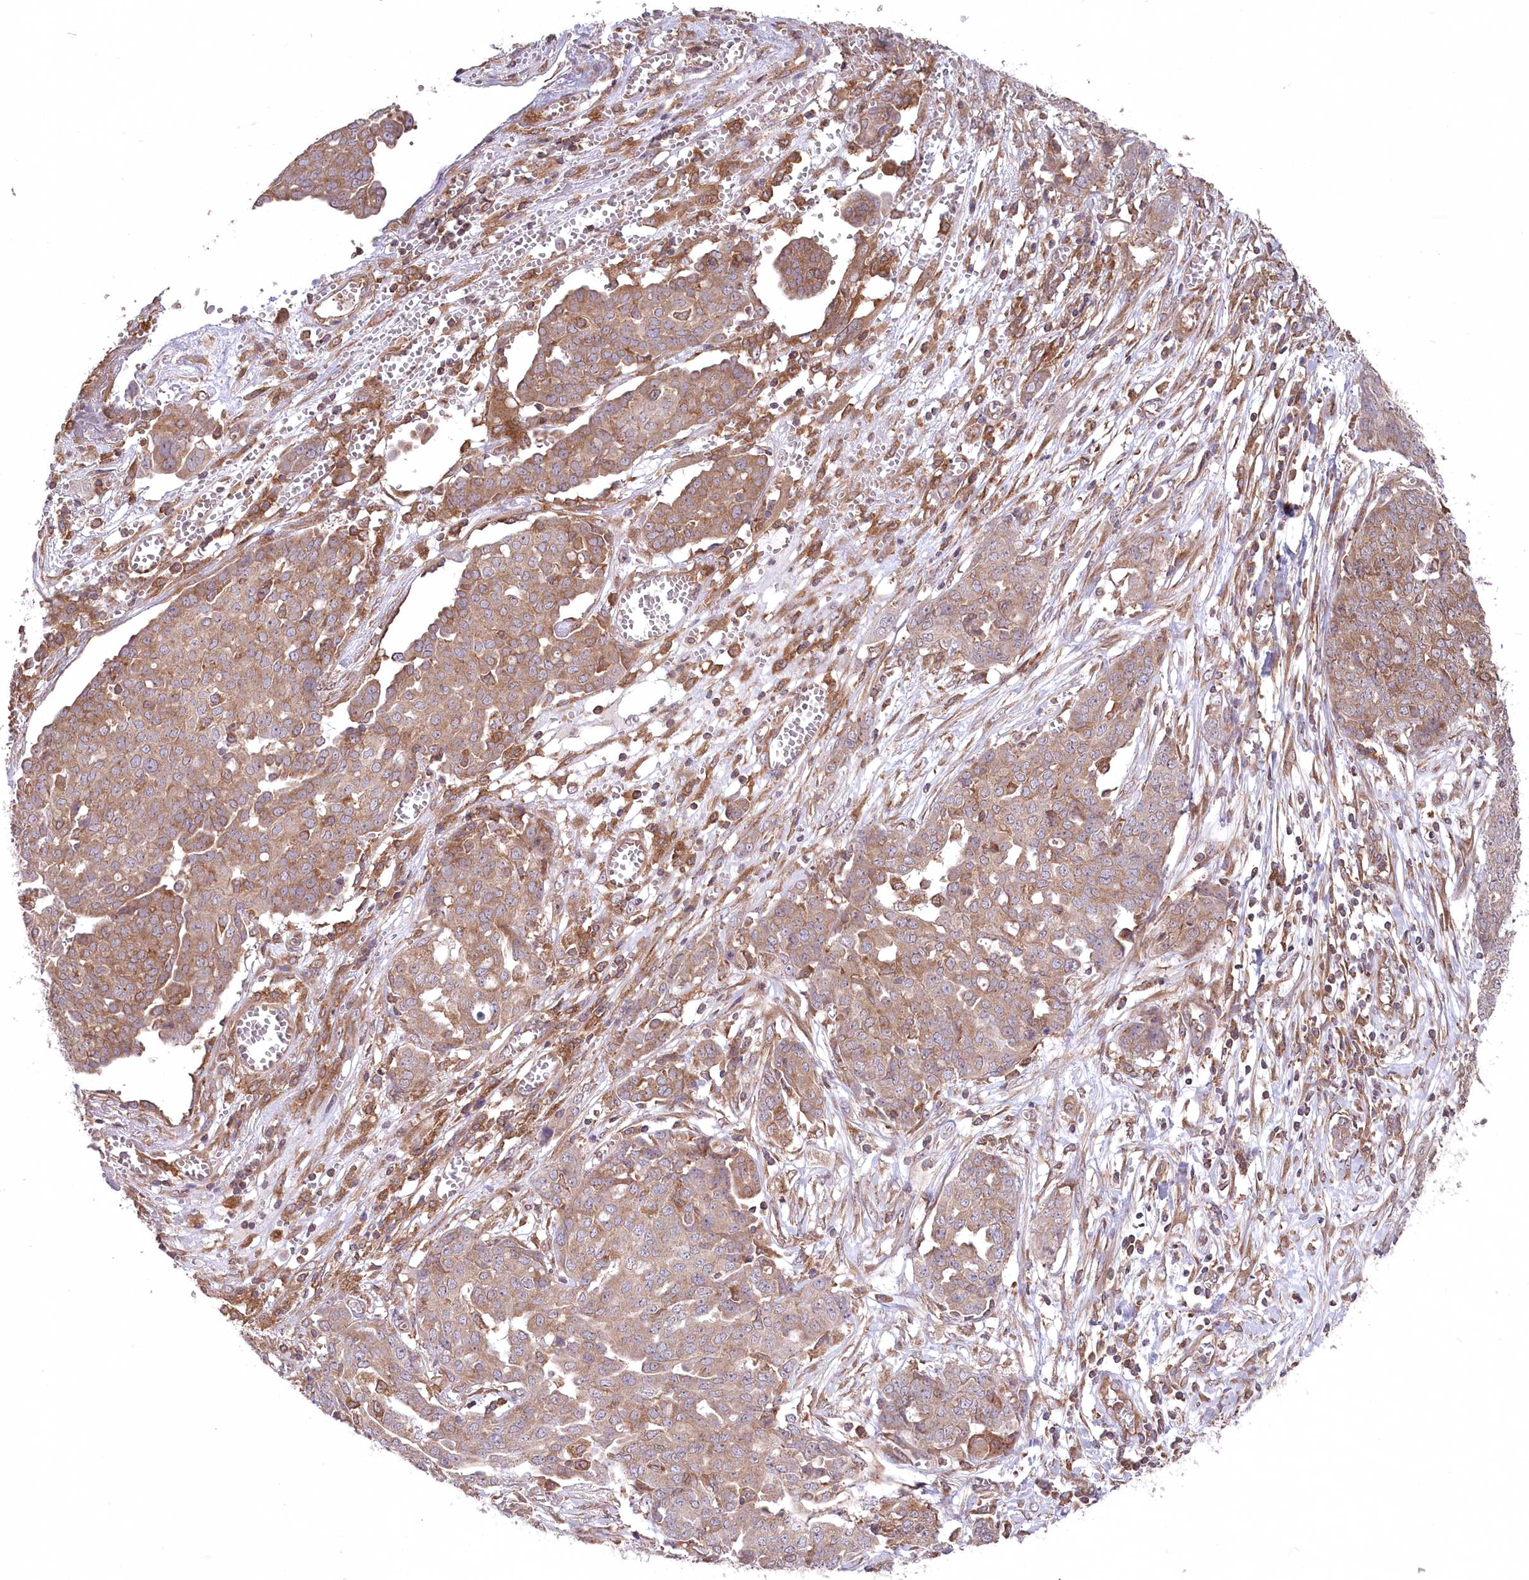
{"staining": {"intensity": "moderate", "quantity": "25%-75%", "location": "cytoplasmic/membranous"}, "tissue": "ovarian cancer", "cell_type": "Tumor cells", "image_type": "cancer", "snomed": [{"axis": "morphology", "description": "Cystadenocarcinoma, serous, NOS"}, {"axis": "topography", "description": "Soft tissue"}, {"axis": "topography", "description": "Ovary"}], "caption": "Protein staining of ovarian cancer tissue demonstrates moderate cytoplasmic/membranous positivity in approximately 25%-75% of tumor cells.", "gene": "PPP1R21", "patient": {"sex": "female", "age": 57}}